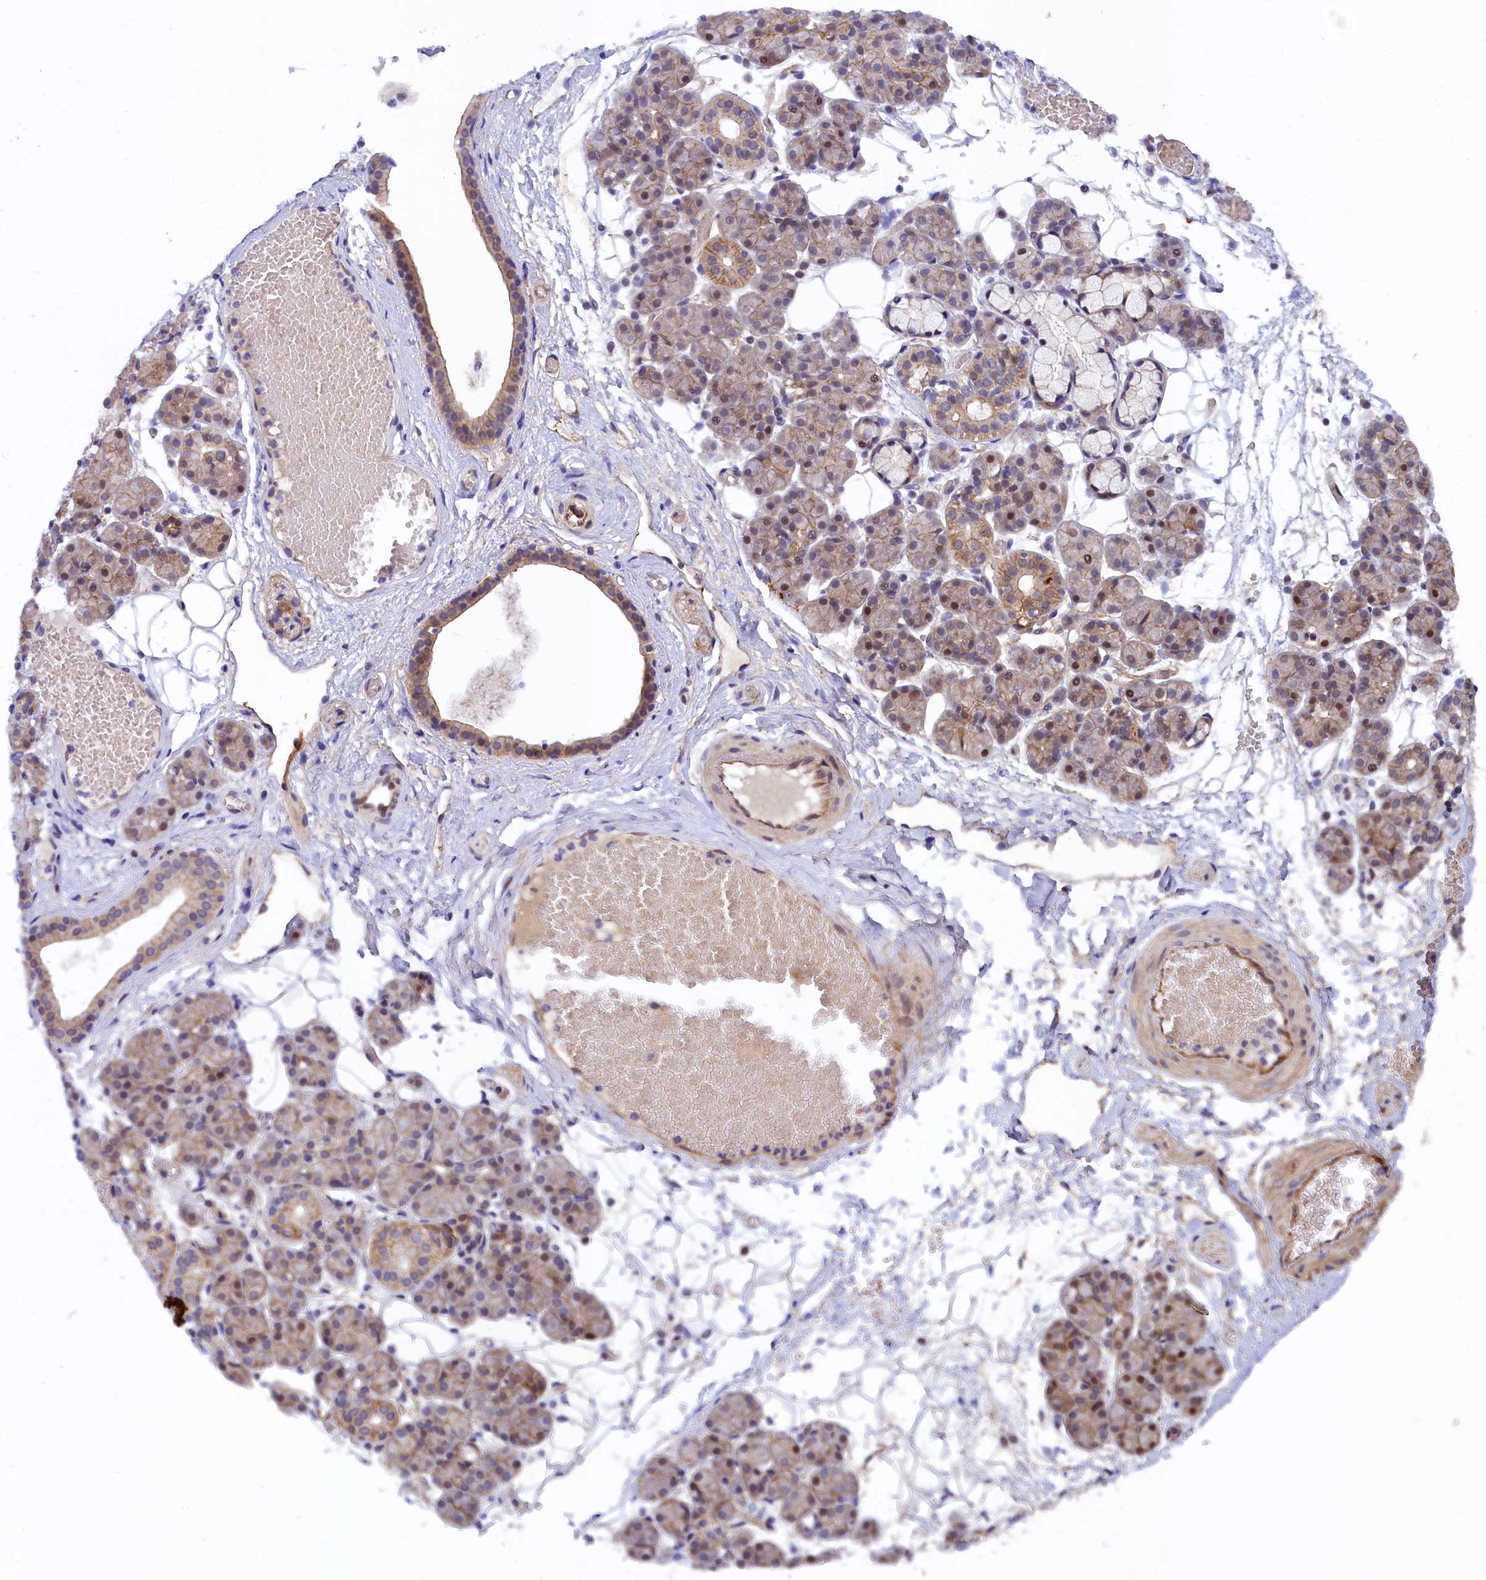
{"staining": {"intensity": "moderate", "quantity": "25%-75%", "location": "cytoplasmic/membranous,nuclear"}, "tissue": "salivary gland", "cell_type": "Glandular cells", "image_type": "normal", "snomed": [{"axis": "morphology", "description": "Normal tissue, NOS"}, {"axis": "topography", "description": "Salivary gland"}], "caption": "Brown immunohistochemical staining in benign human salivary gland exhibits moderate cytoplasmic/membranous,nuclear expression in about 25%-75% of glandular cells. (brown staining indicates protein expression, while blue staining denotes nuclei).", "gene": "ARL14EP", "patient": {"sex": "male", "age": 63}}